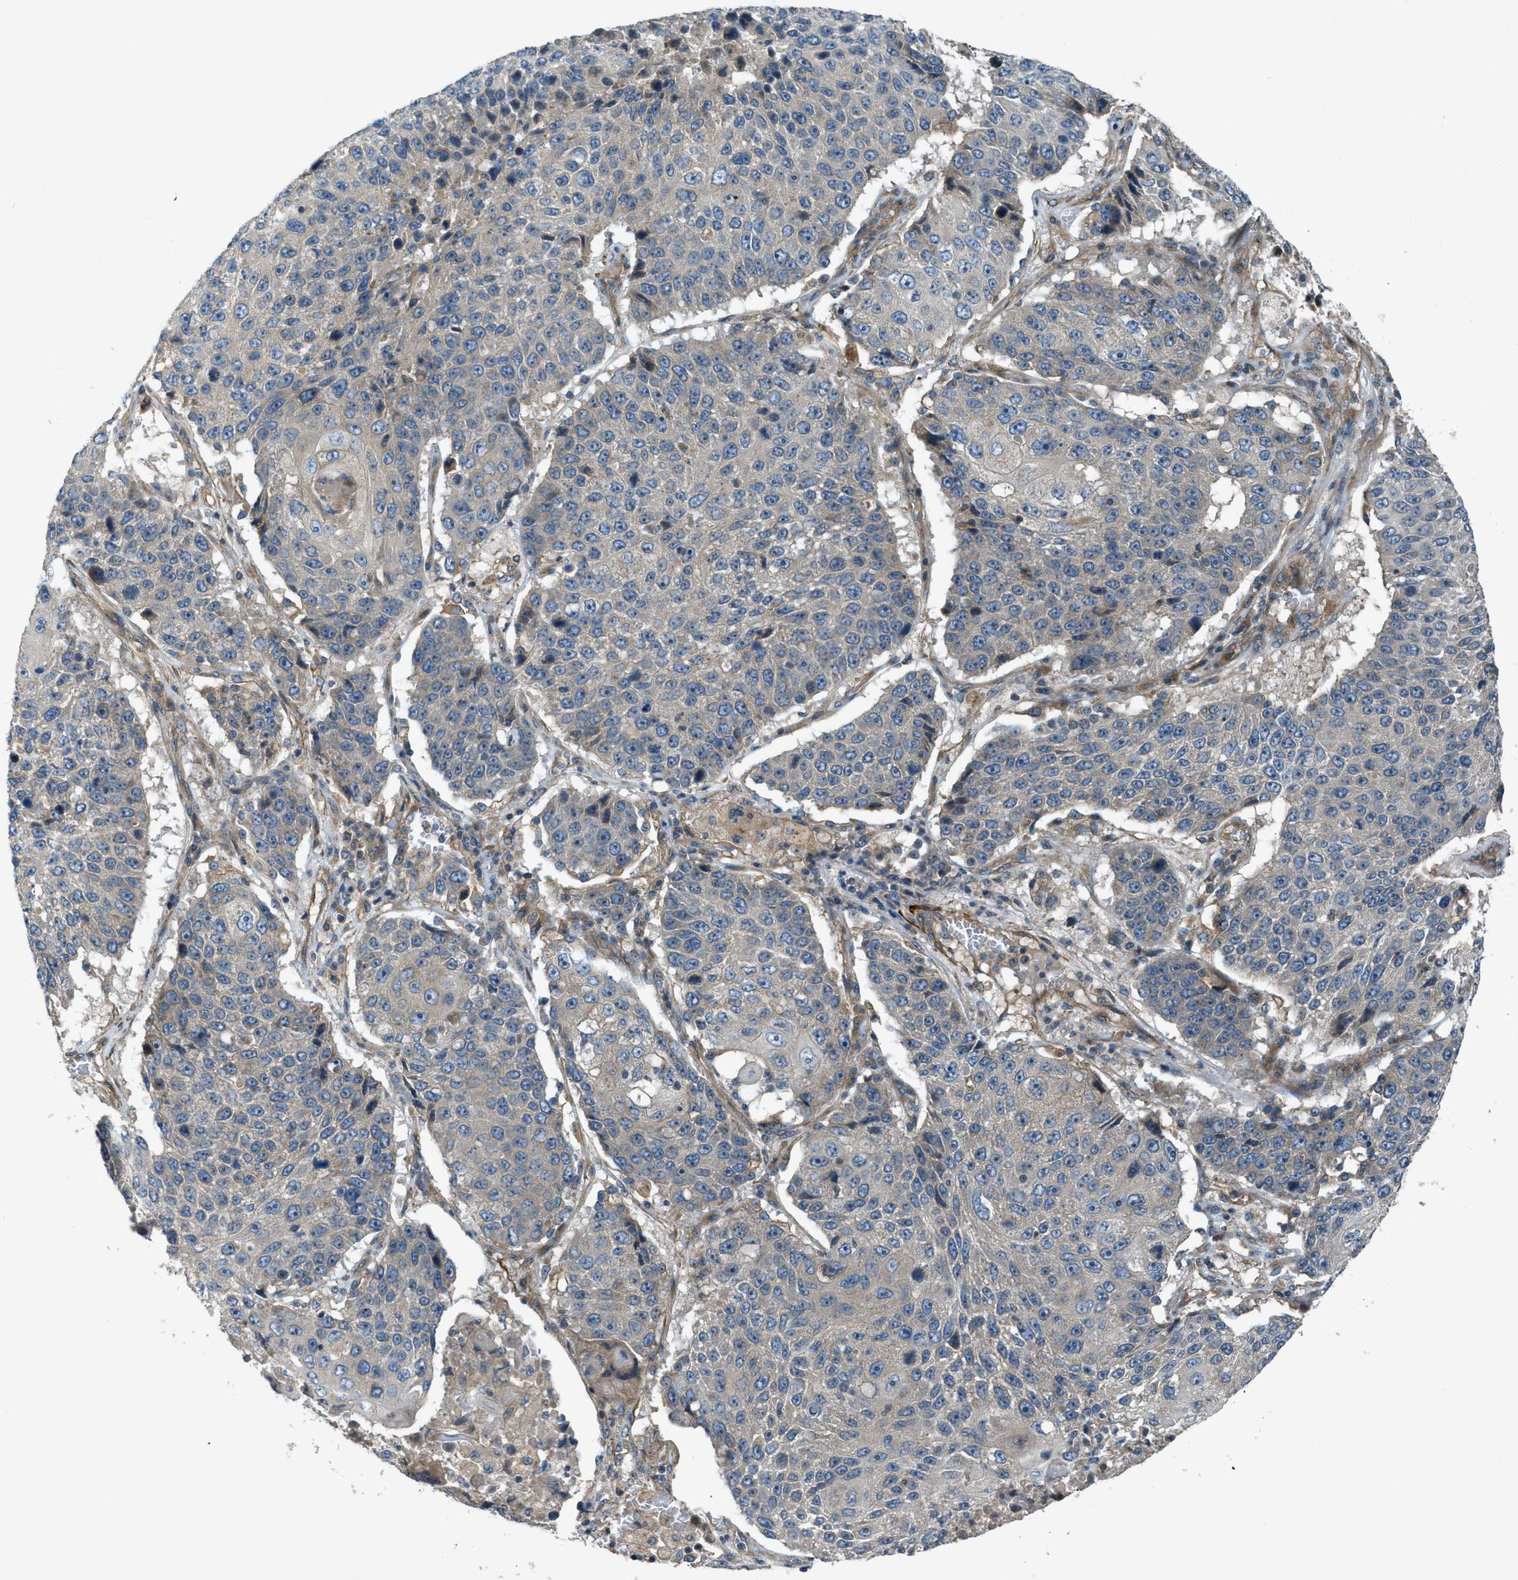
{"staining": {"intensity": "weak", "quantity": ">75%", "location": "cytoplasmic/membranous"}, "tissue": "lung cancer", "cell_type": "Tumor cells", "image_type": "cancer", "snomed": [{"axis": "morphology", "description": "Squamous cell carcinoma, NOS"}, {"axis": "topography", "description": "Lung"}], "caption": "Weak cytoplasmic/membranous expression for a protein is present in about >75% of tumor cells of lung cancer using IHC.", "gene": "VEZT", "patient": {"sex": "male", "age": 61}}